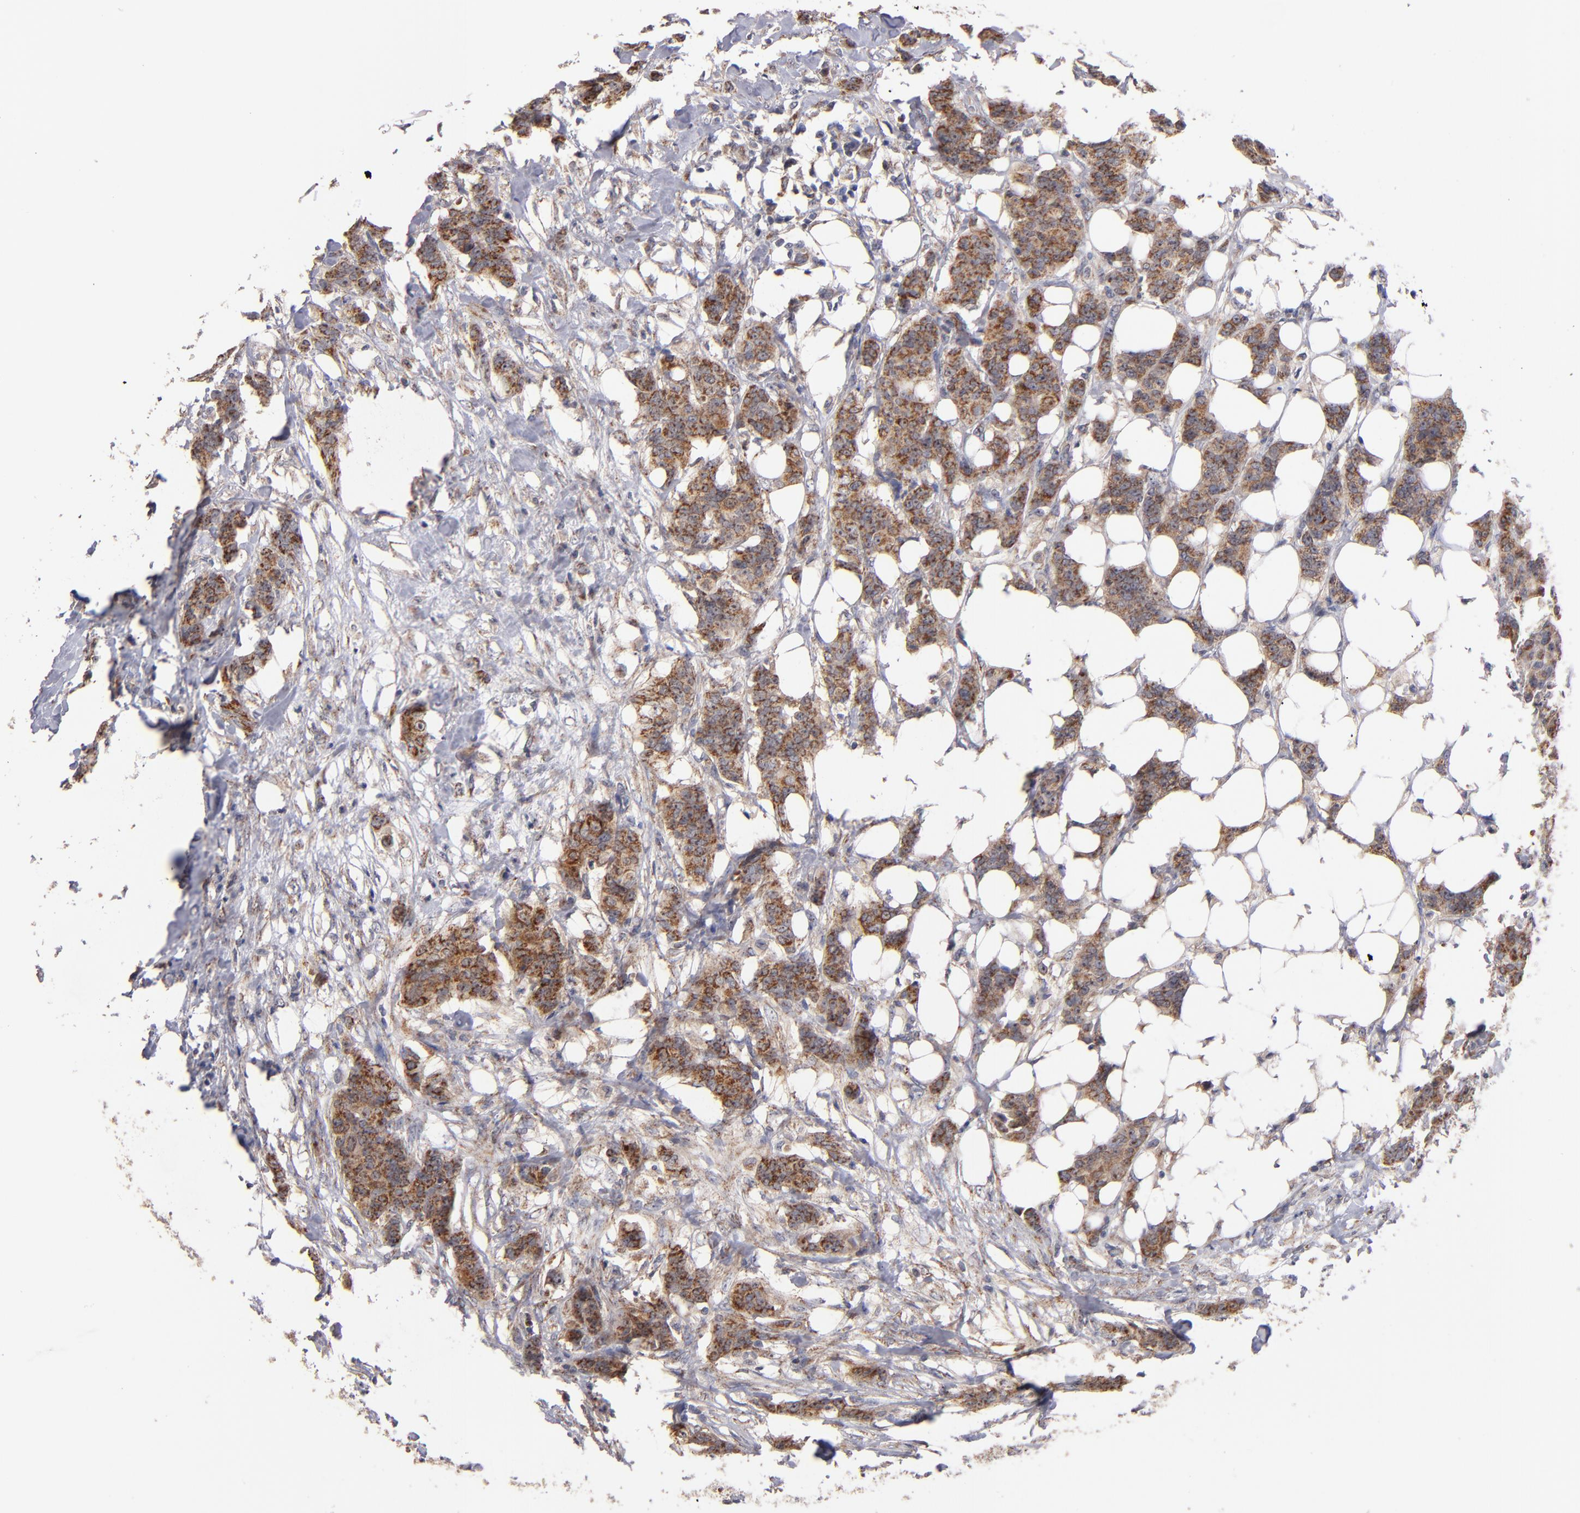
{"staining": {"intensity": "moderate", "quantity": ">75%", "location": "cytoplasmic/membranous"}, "tissue": "breast cancer", "cell_type": "Tumor cells", "image_type": "cancer", "snomed": [{"axis": "morphology", "description": "Duct carcinoma"}, {"axis": "topography", "description": "Breast"}], "caption": "Immunohistochemistry (IHC) histopathology image of human intraductal carcinoma (breast) stained for a protein (brown), which demonstrates medium levels of moderate cytoplasmic/membranous staining in about >75% of tumor cells.", "gene": "DIABLO", "patient": {"sex": "female", "age": 40}}